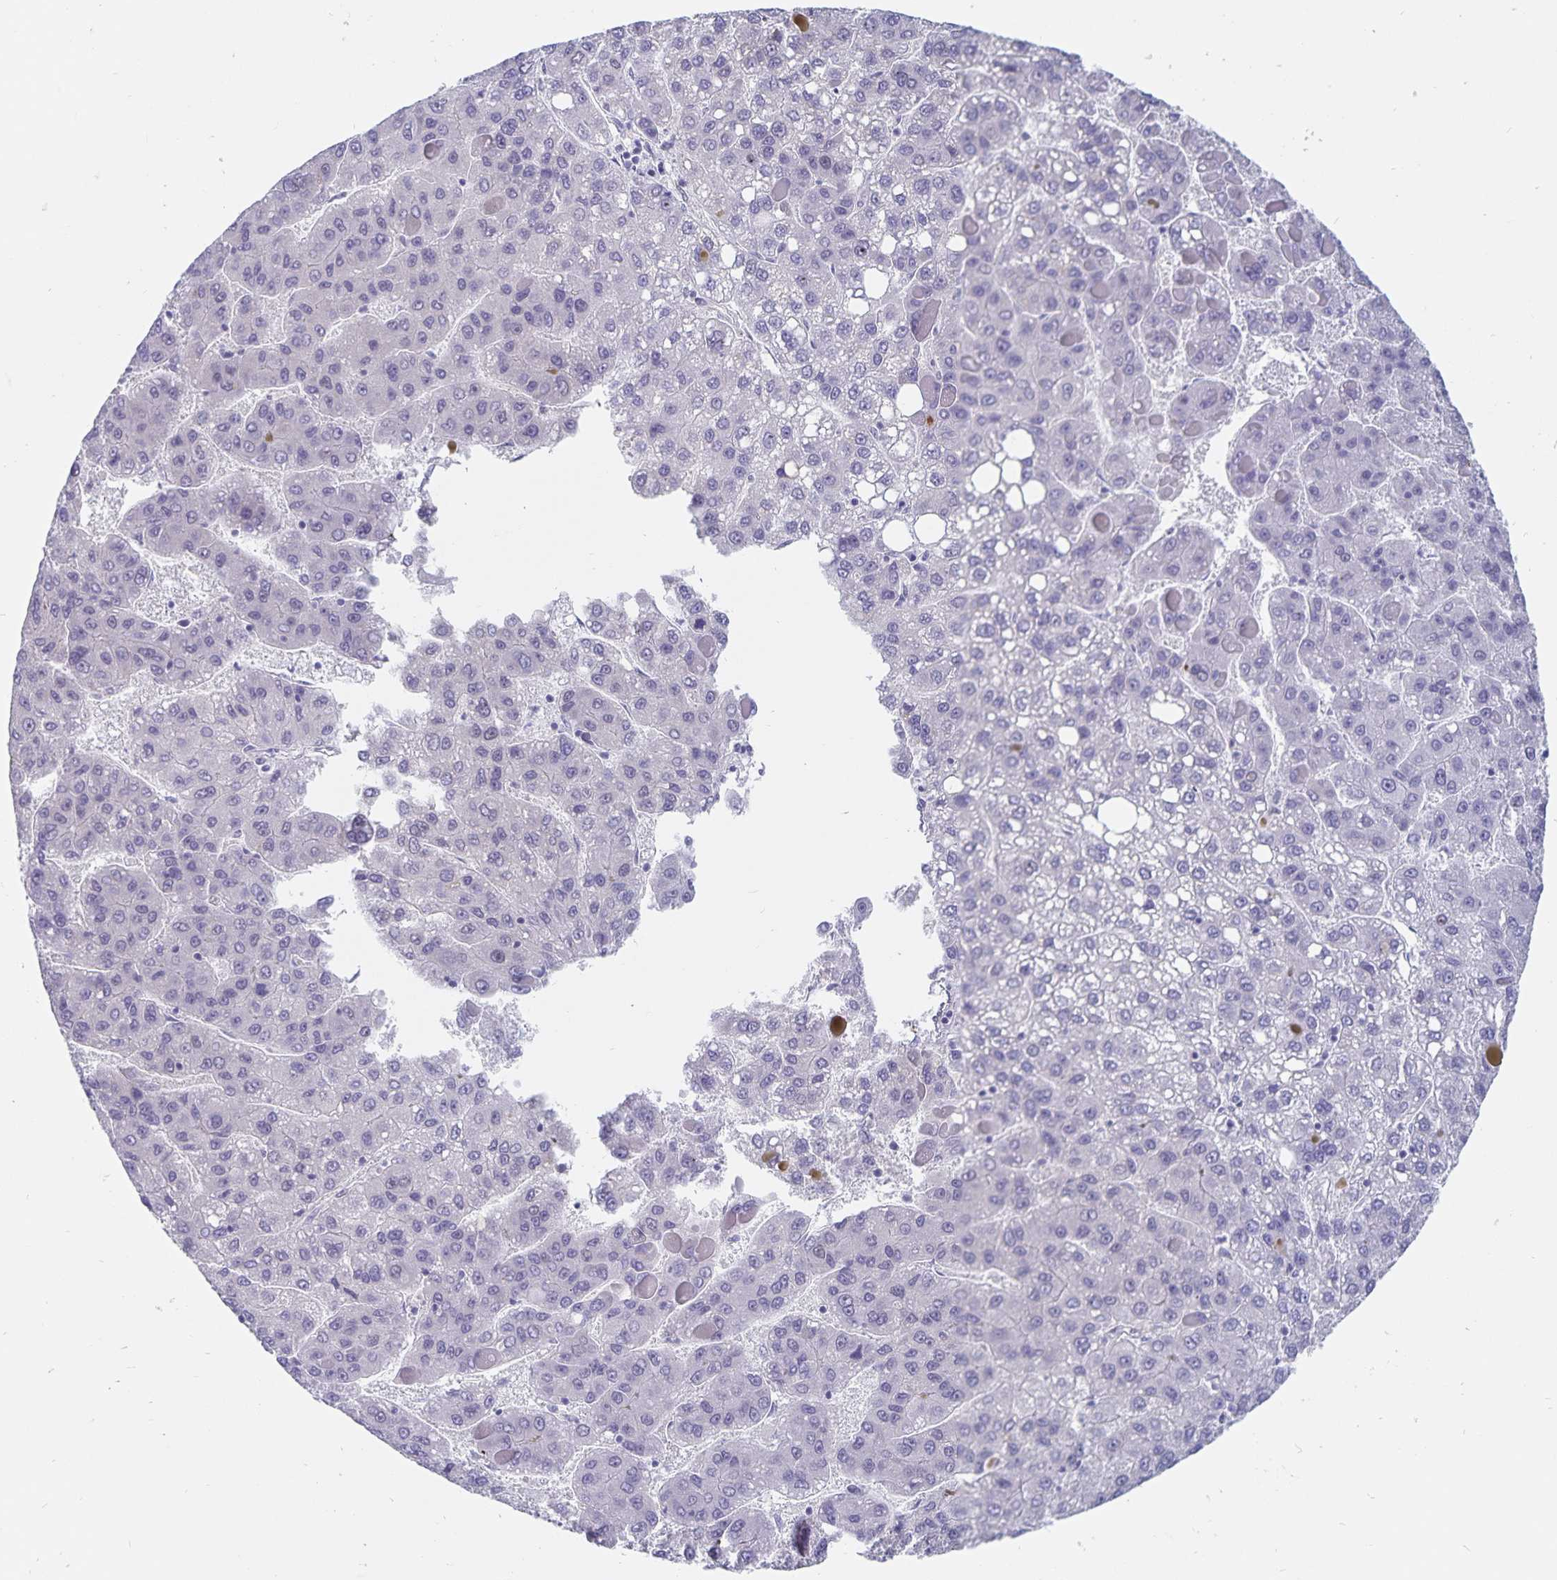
{"staining": {"intensity": "negative", "quantity": "none", "location": "none"}, "tissue": "liver cancer", "cell_type": "Tumor cells", "image_type": "cancer", "snomed": [{"axis": "morphology", "description": "Carcinoma, Hepatocellular, NOS"}, {"axis": "topography", "description": "Liver"}], "caption": "An IHC histopathology image of liver hepatocellular carcinoma is shown. There is no staining in tumor cells of liver hepatocellular carcinoma. The staining was performed using DAB (3,3'-diaminobenzidine) to visualize the protein expression in brown, while the nuclei were stained in blue with hematoxylin (Magnification: 20x).", "gene": "BAG6", "patient": {"sex": "female", "age": 82}}